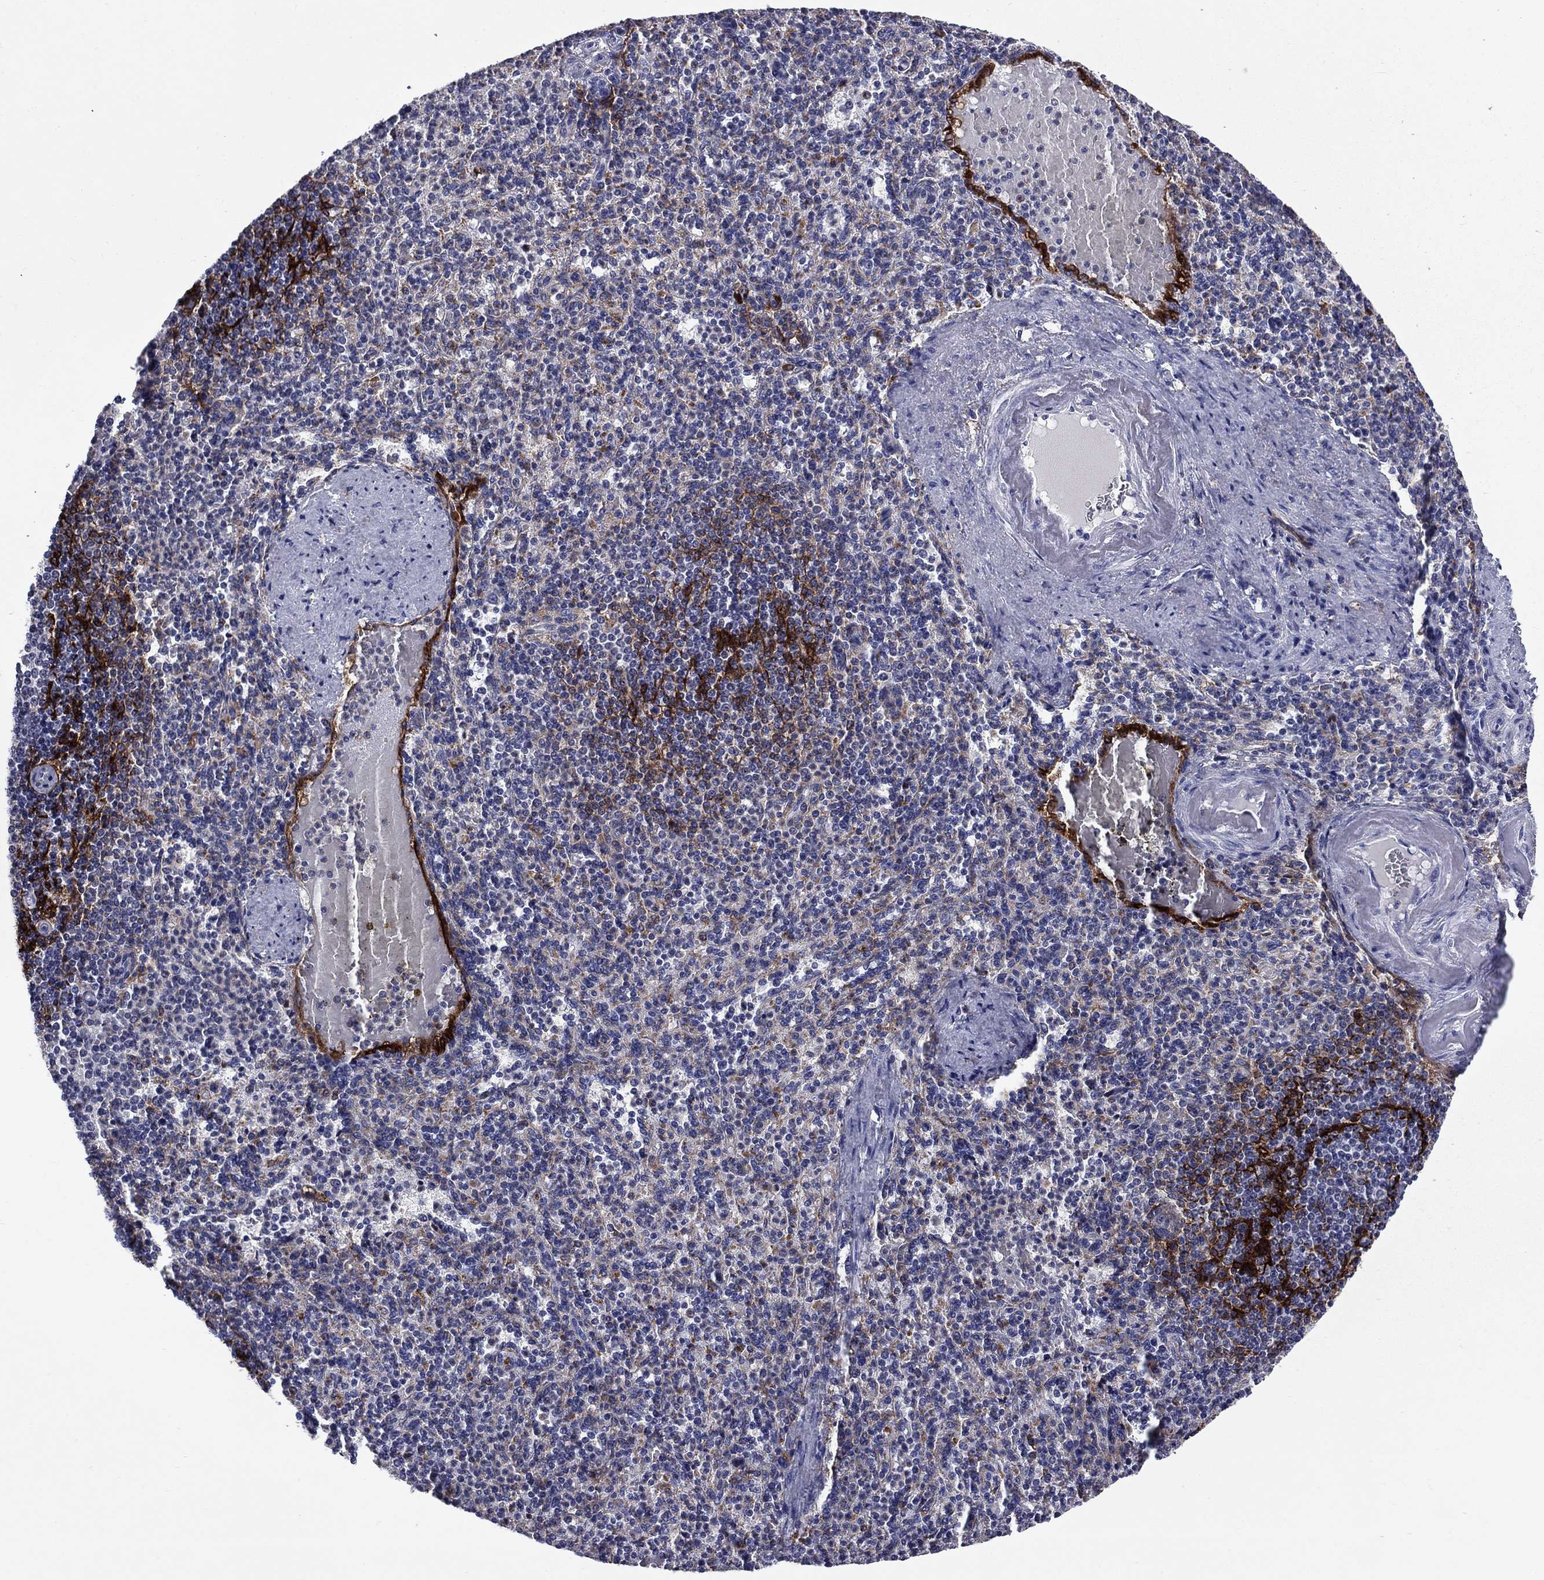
{"staining": {"intensity": "negative", "quantity": "none", "location": "none"}, "tissue": "spleen", "cell_type": "Cells in red pulp", "image_type": "normal", "snomed": [{"axis": "morphology", "description": "Normal tissue, NOS"}, {"axis": "topography", "description": "Spleen"}], "caption": "A histopathology image of human spleen is negative for staining in cells in red pulp. (Immunohistochemistry (ihc), brightfield microscopy, high magnification).", "gene": "MADCAM1", "patient": {"sex": "female", "age": 74}}